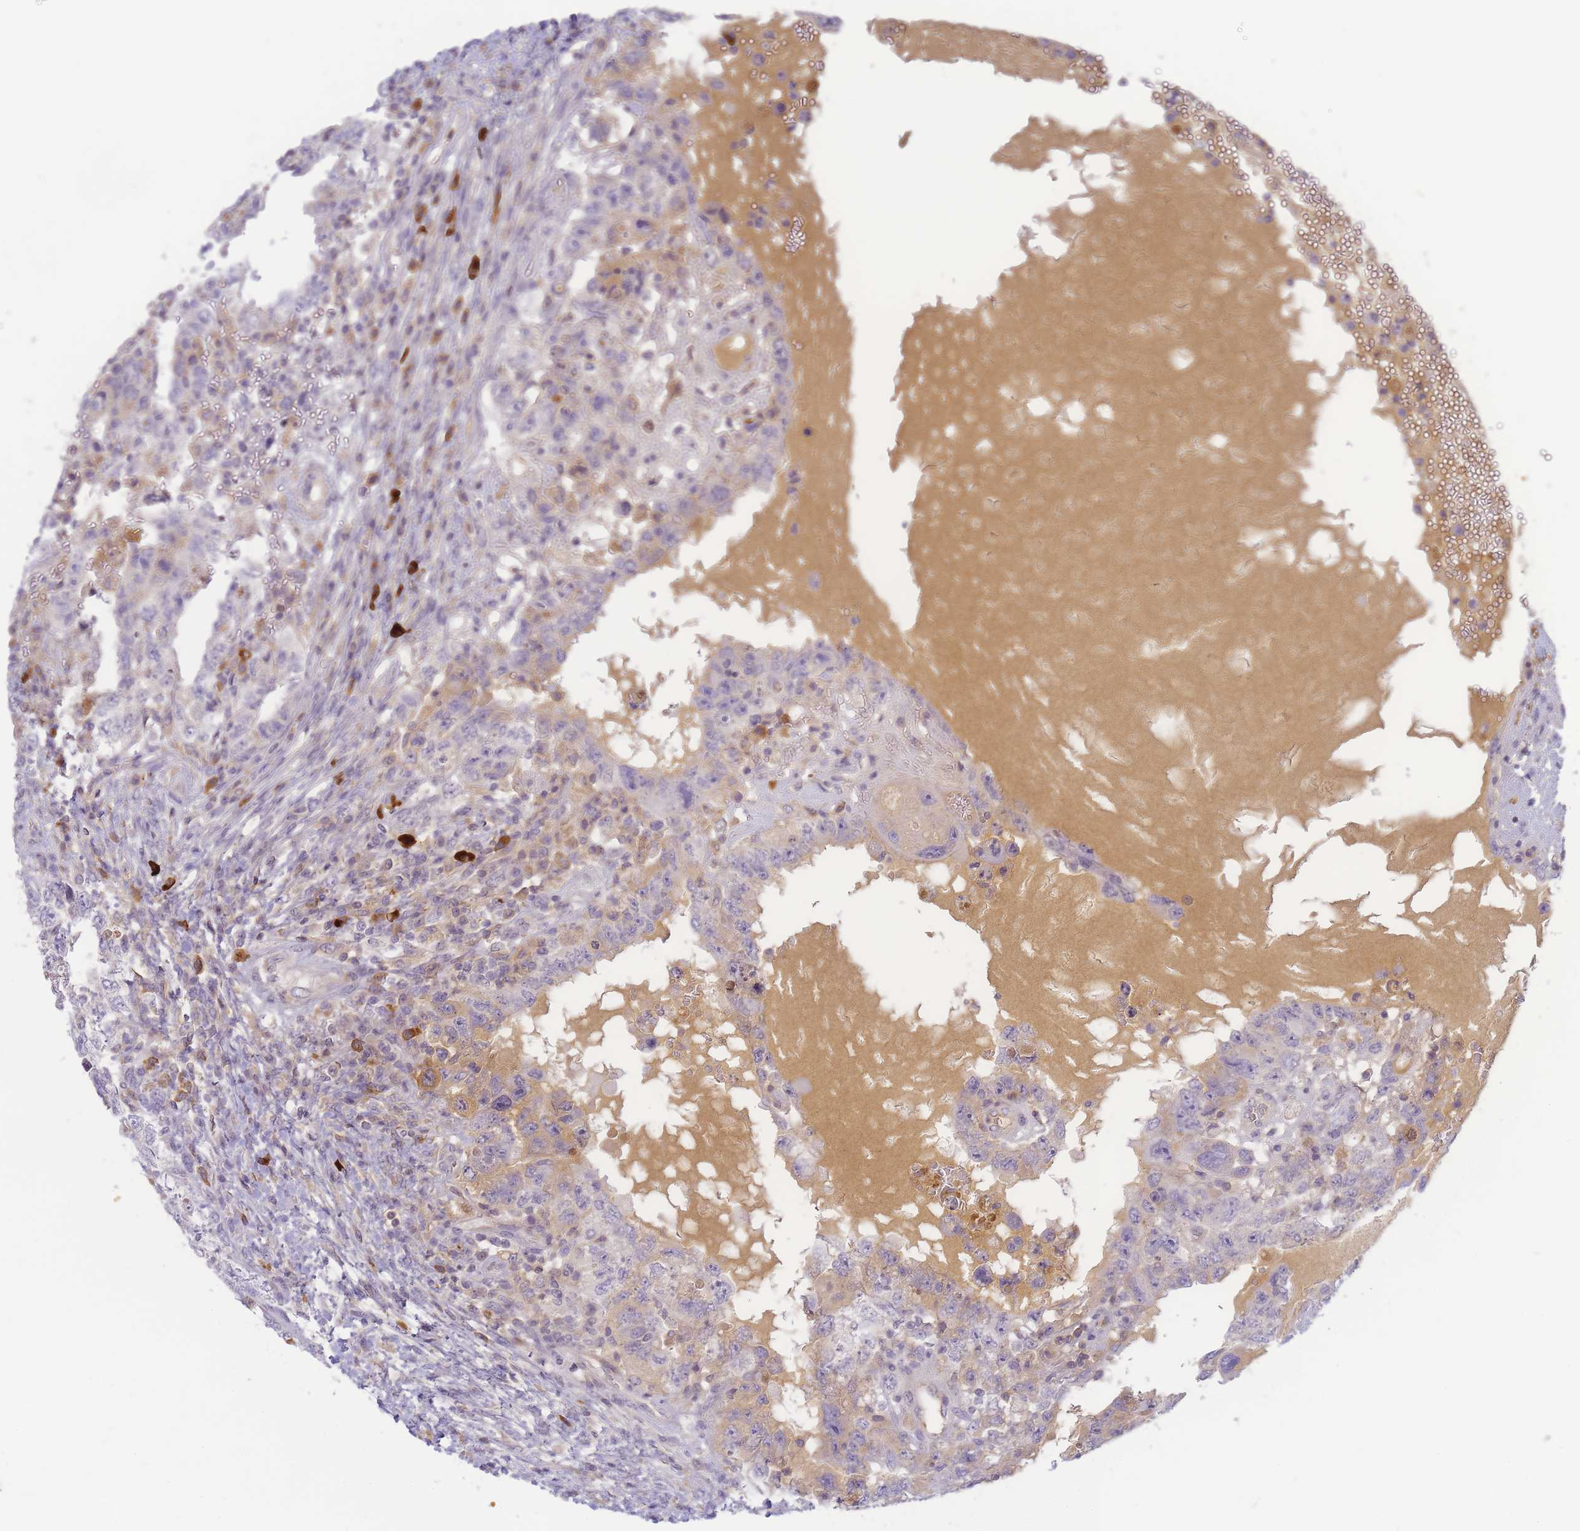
{"staining": {"intensity": "negative", "quantity": "none", "location": "none"}, "tissue": "testis cancer", "cell_type": "Tumor cells", "image_type": "cancer", "snomed": [{"axis": "morphology", "description": "Carcinoma, Embryonal, NOS"}, {"axis": "topography", "description": "Testis"}], "caption": "Tumor cells show no significant positivity in testis cancer. Brightfield microscopy of IHC stained with DAB (brown) and hematoxylin (blue), captured at high magnification.", "gene": "RRAD", "patient": {"sex": "male", "age": 26}}